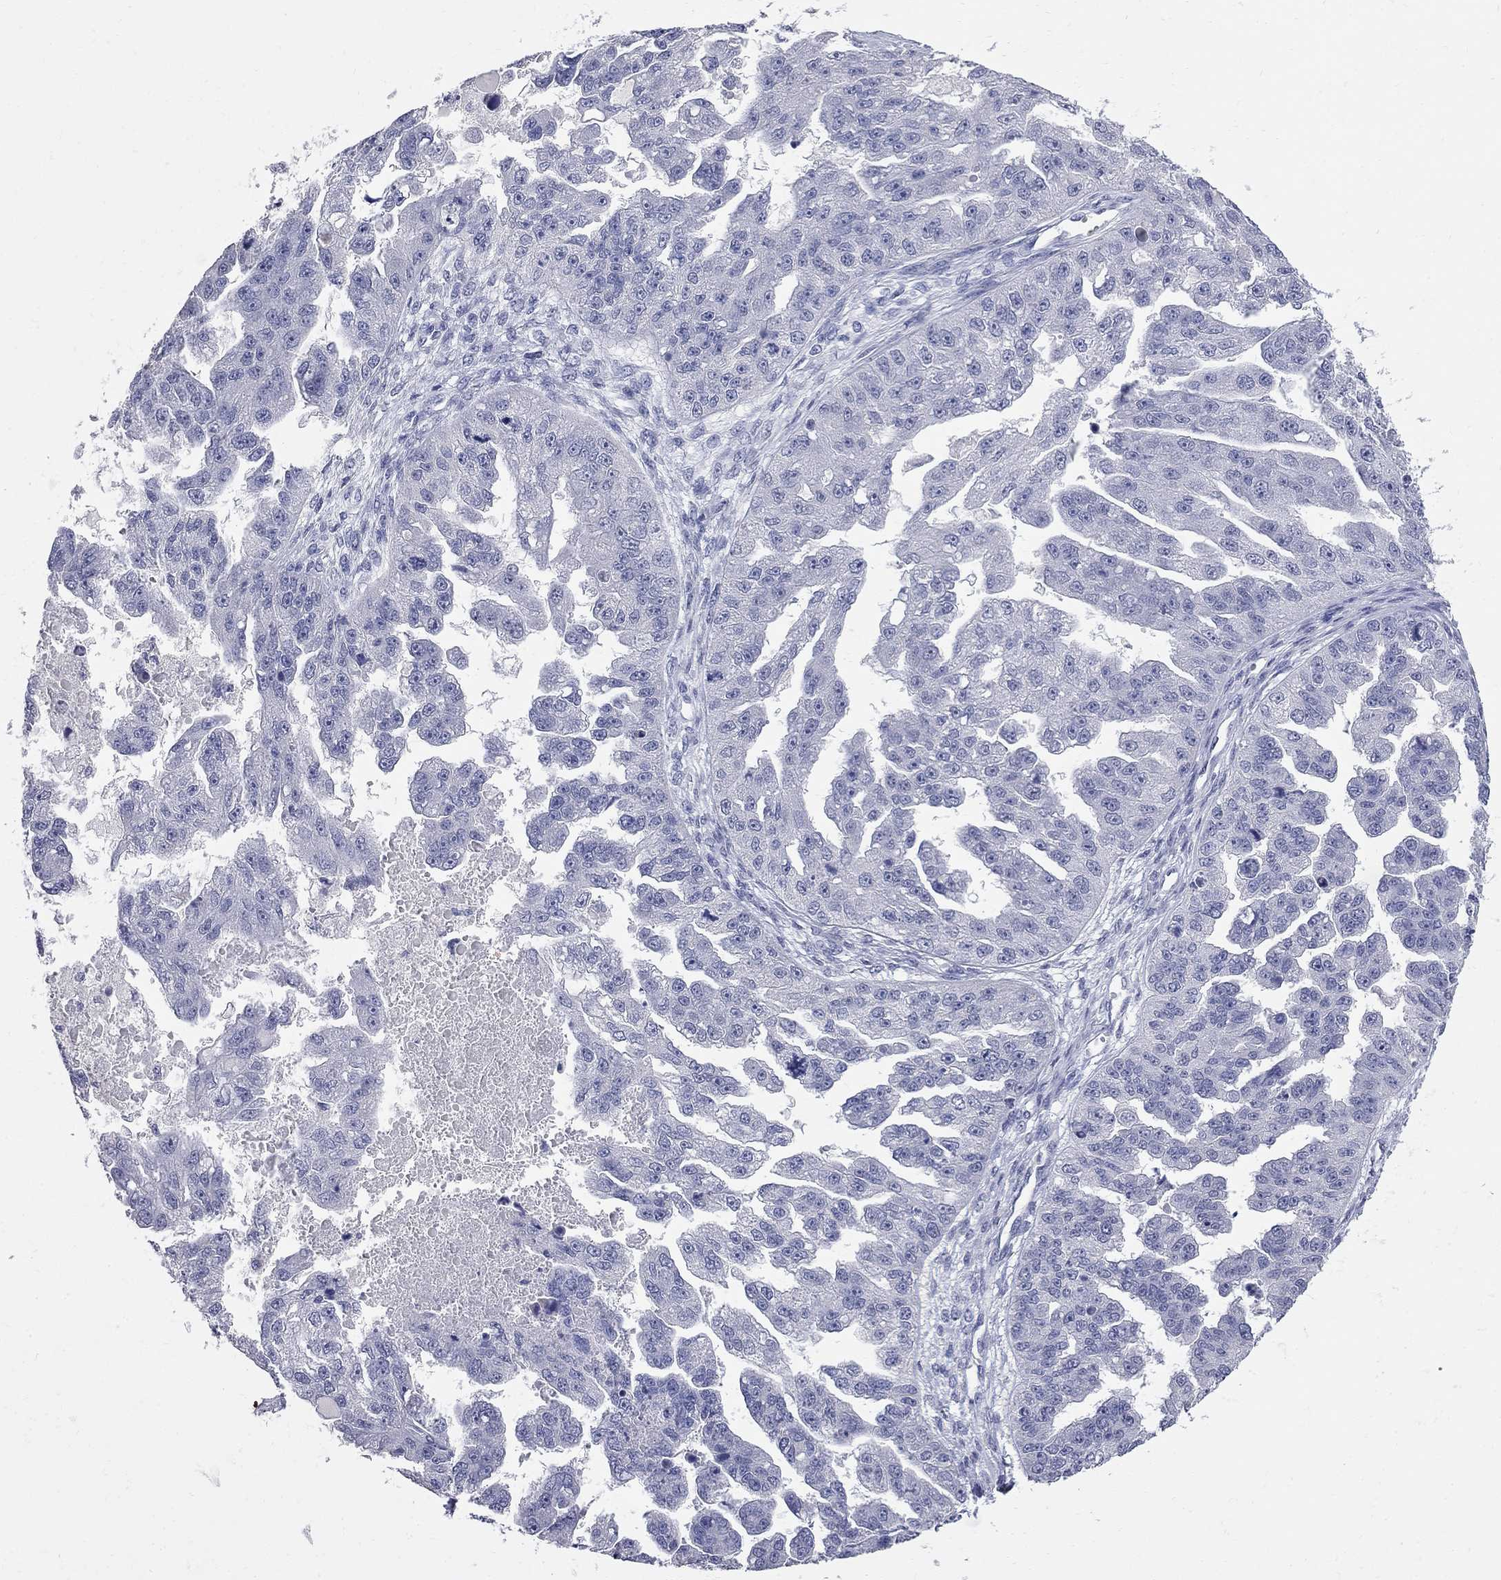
{"staining": {"intensity": "negative", "quantity": "none", "location": "none"}, "tissue": "ovarian cancer", "cell_type": "Tumor cells", "image_type": "cancer", "snomed": [{"axis": "morphology", "description": "Cystadenocarcinoma, serous, NOS"}, {"axis": "topography", "description": "Ovary"}], "caption": "Immunohistochemical staining of human ovarian cancer shows no significant expression in tumor cells.", "gene": "FAM221B", "patient": {"sex": "female", "age": 58}}